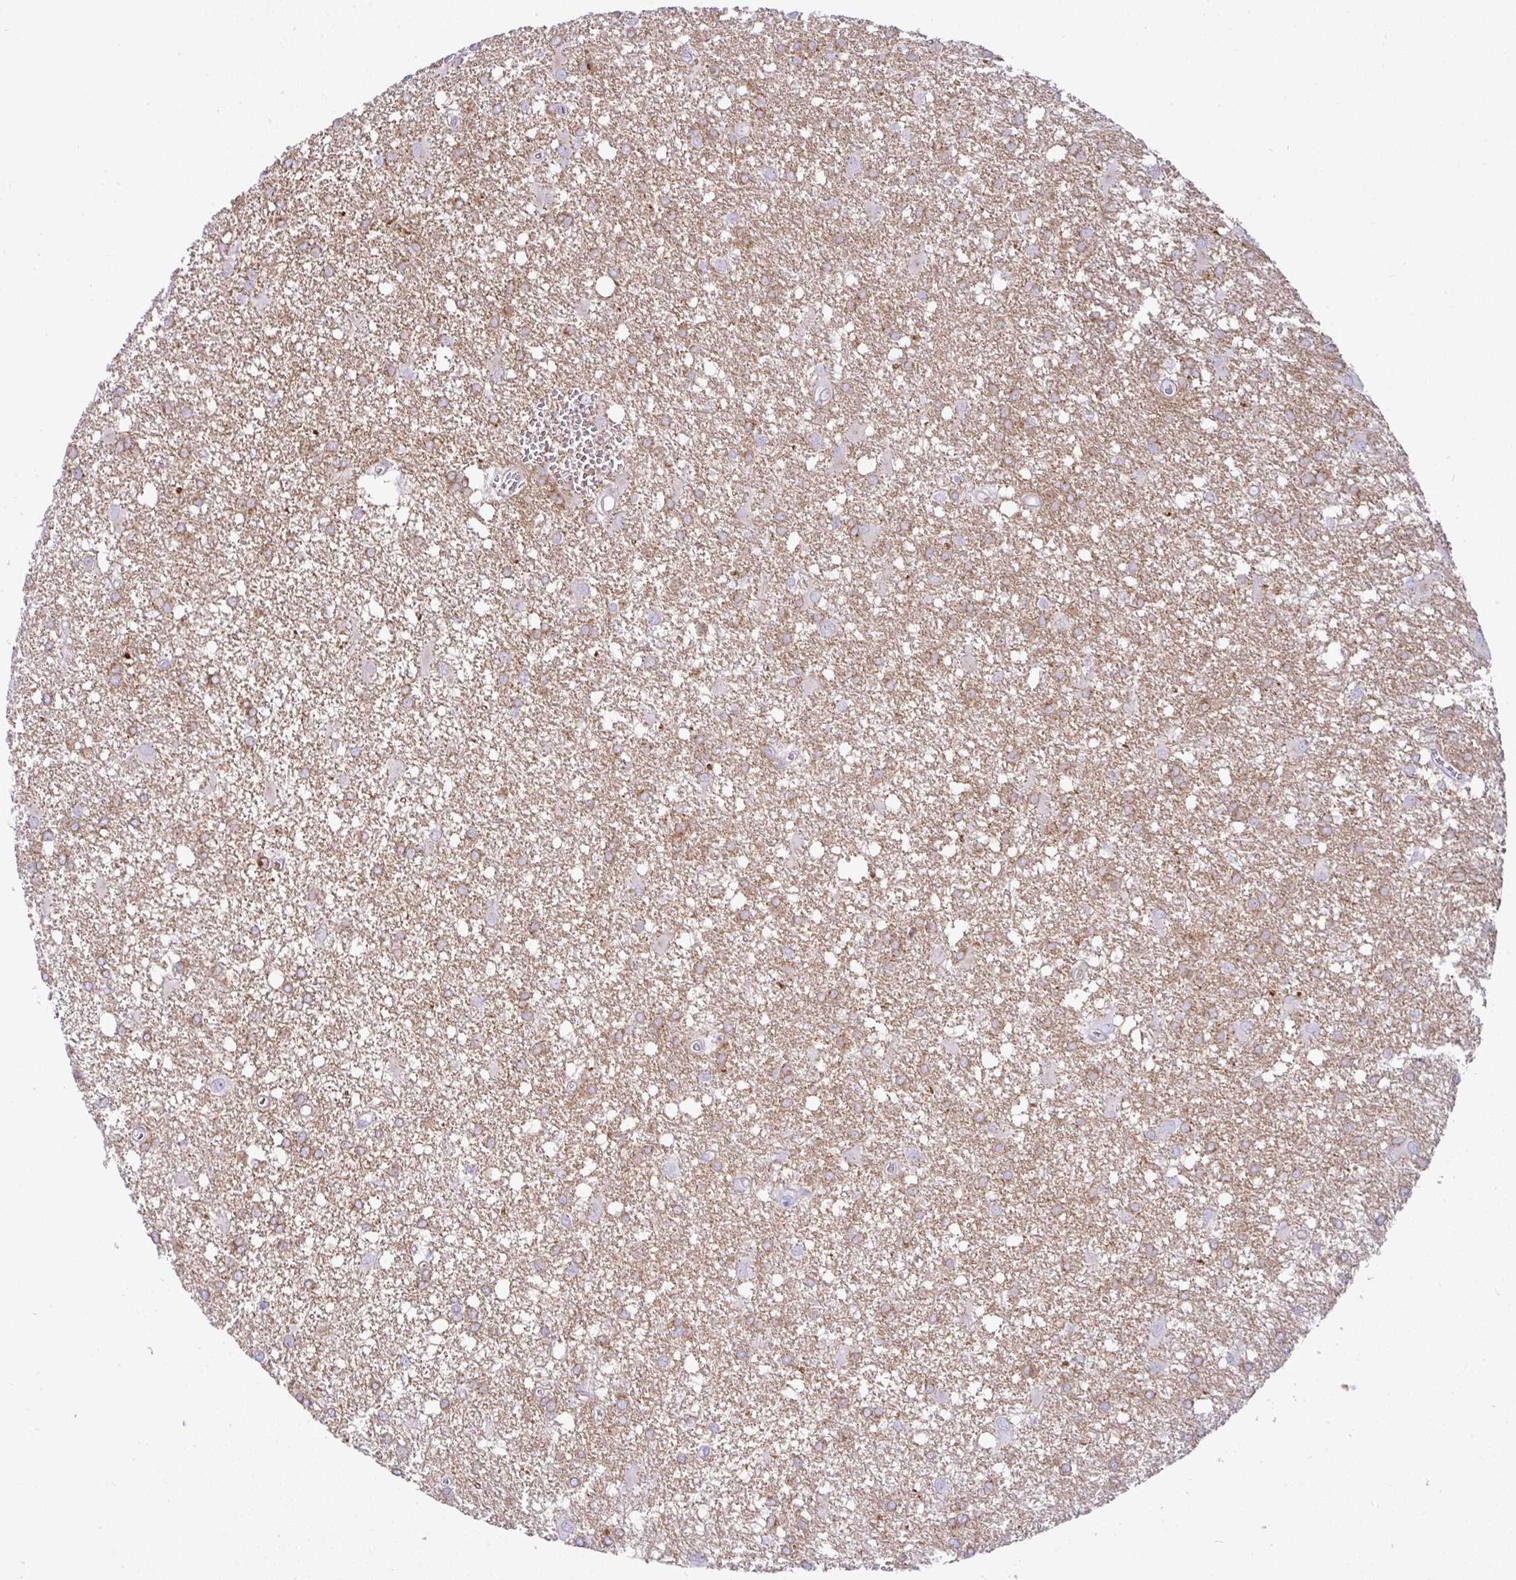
{"staining": {"intensity": "moderate", "quantity": ">75%", "location": "cytoplasmic/membranous"}, "tissue": "glioma", "cell_type": "Tumor cells", "image_type": "cancer", "snomed": [{"axis": "morphology", "description": "Glioma, malignant, High grade"}, {"axis": "topography", "description": "Brain"}], "caption": "IHC of human malignant glioma (high-grade) displays medium levels of moderate cytoplasmic/membranous staining in approximately >75% of tumor cells. (IHC, brightfield microscopy, high magnification).", "gene": "FAM177A1", "patient": {"sex": "male", "age": 48}}